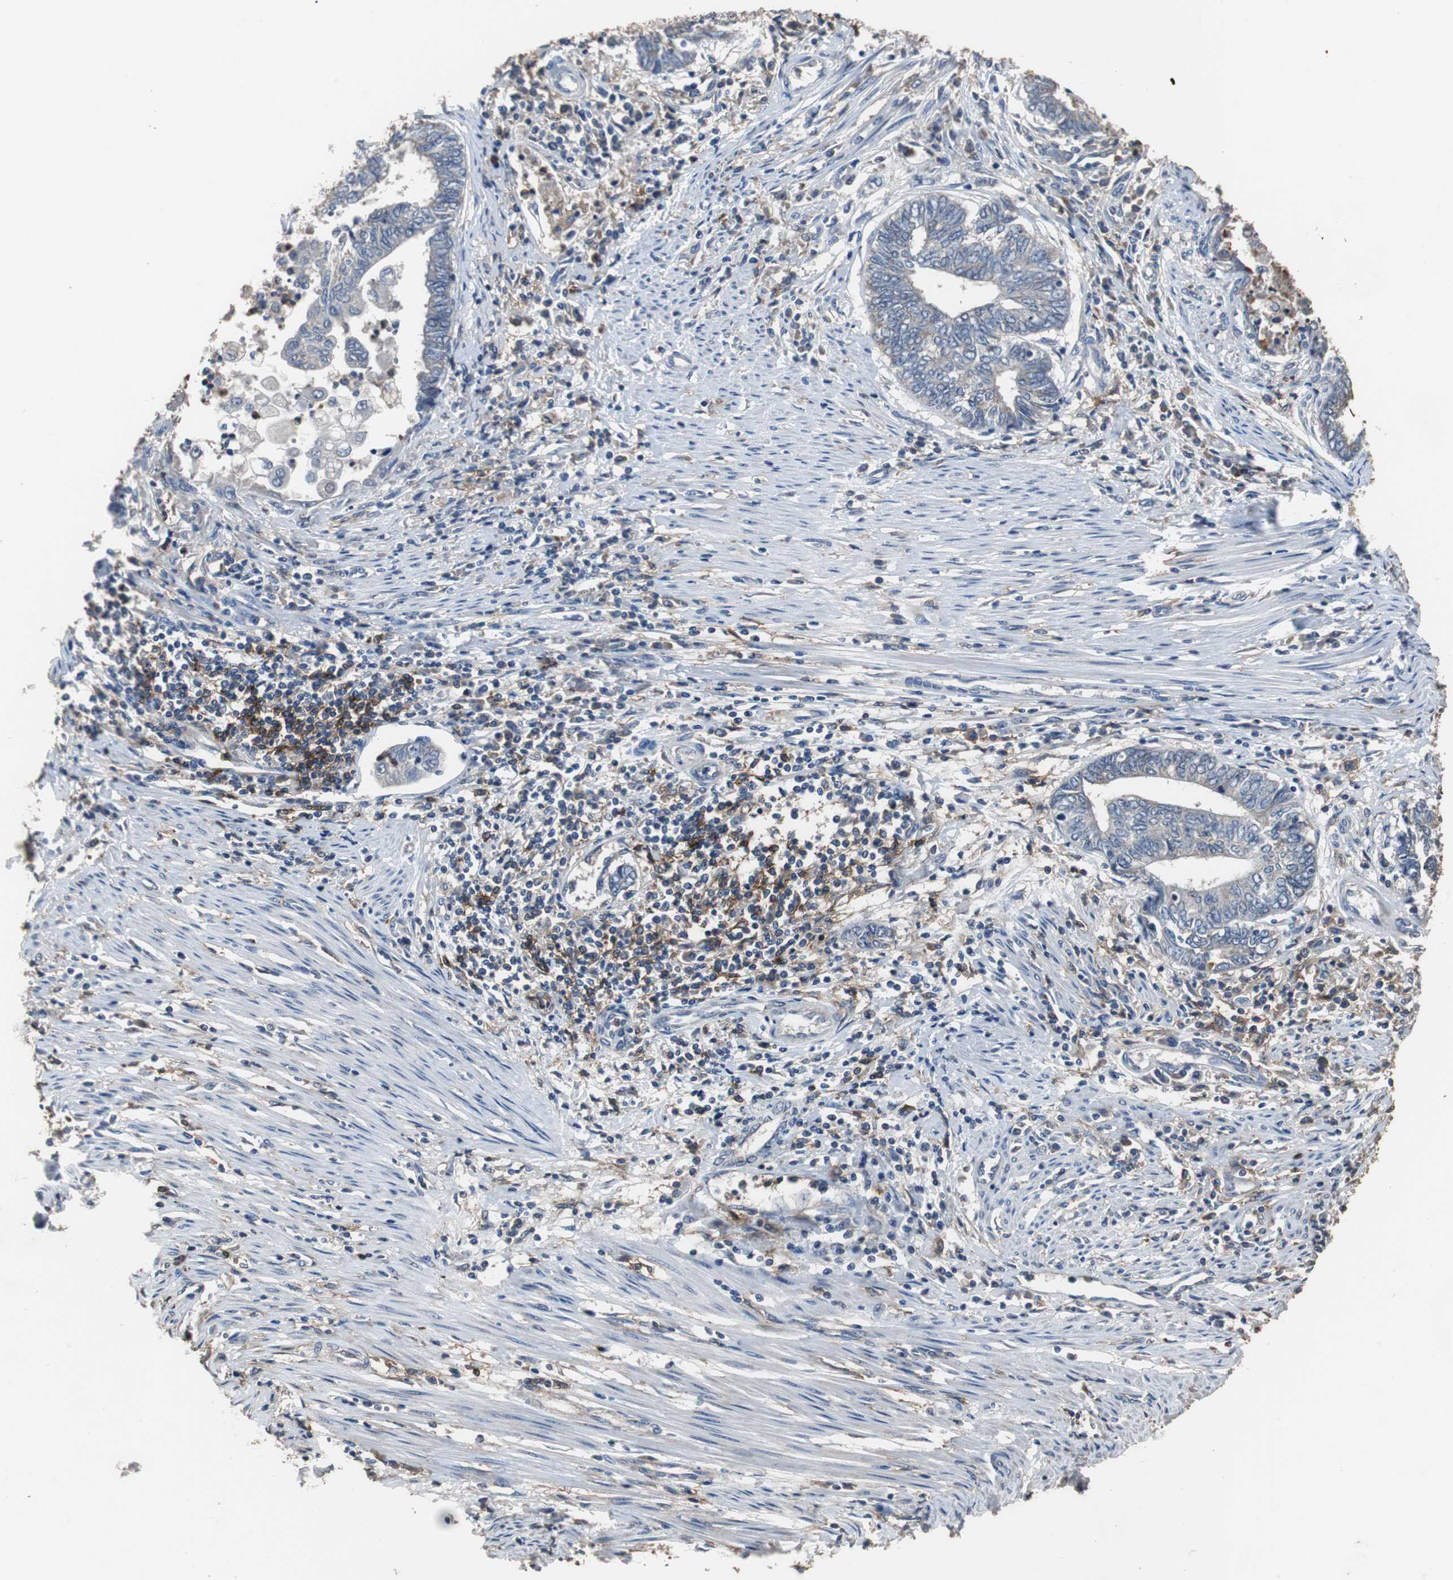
{"staining": {"intensity": "negative", "quantity": "none", "location": "none"}, "tissue": "endometrial cancer", "cell_type": "Tumor cells", "image_type": "cancer", "snomed": [{"axis": "morphology", "description": "Adenocarcinoma, NOS"}, {"axis": "topography", "description": "Uterus"}, {"axis": "topography", "description": "Endometrium"}], "caption": "DAB (3,3'-diaminobenzidine) immunohistochemical staining of human adenocarcinoma (endometrial) demonstrates no significant expression in tumor cells.", "gene": "SCIMP", "patient": {"sex": "female", "age": 70}}